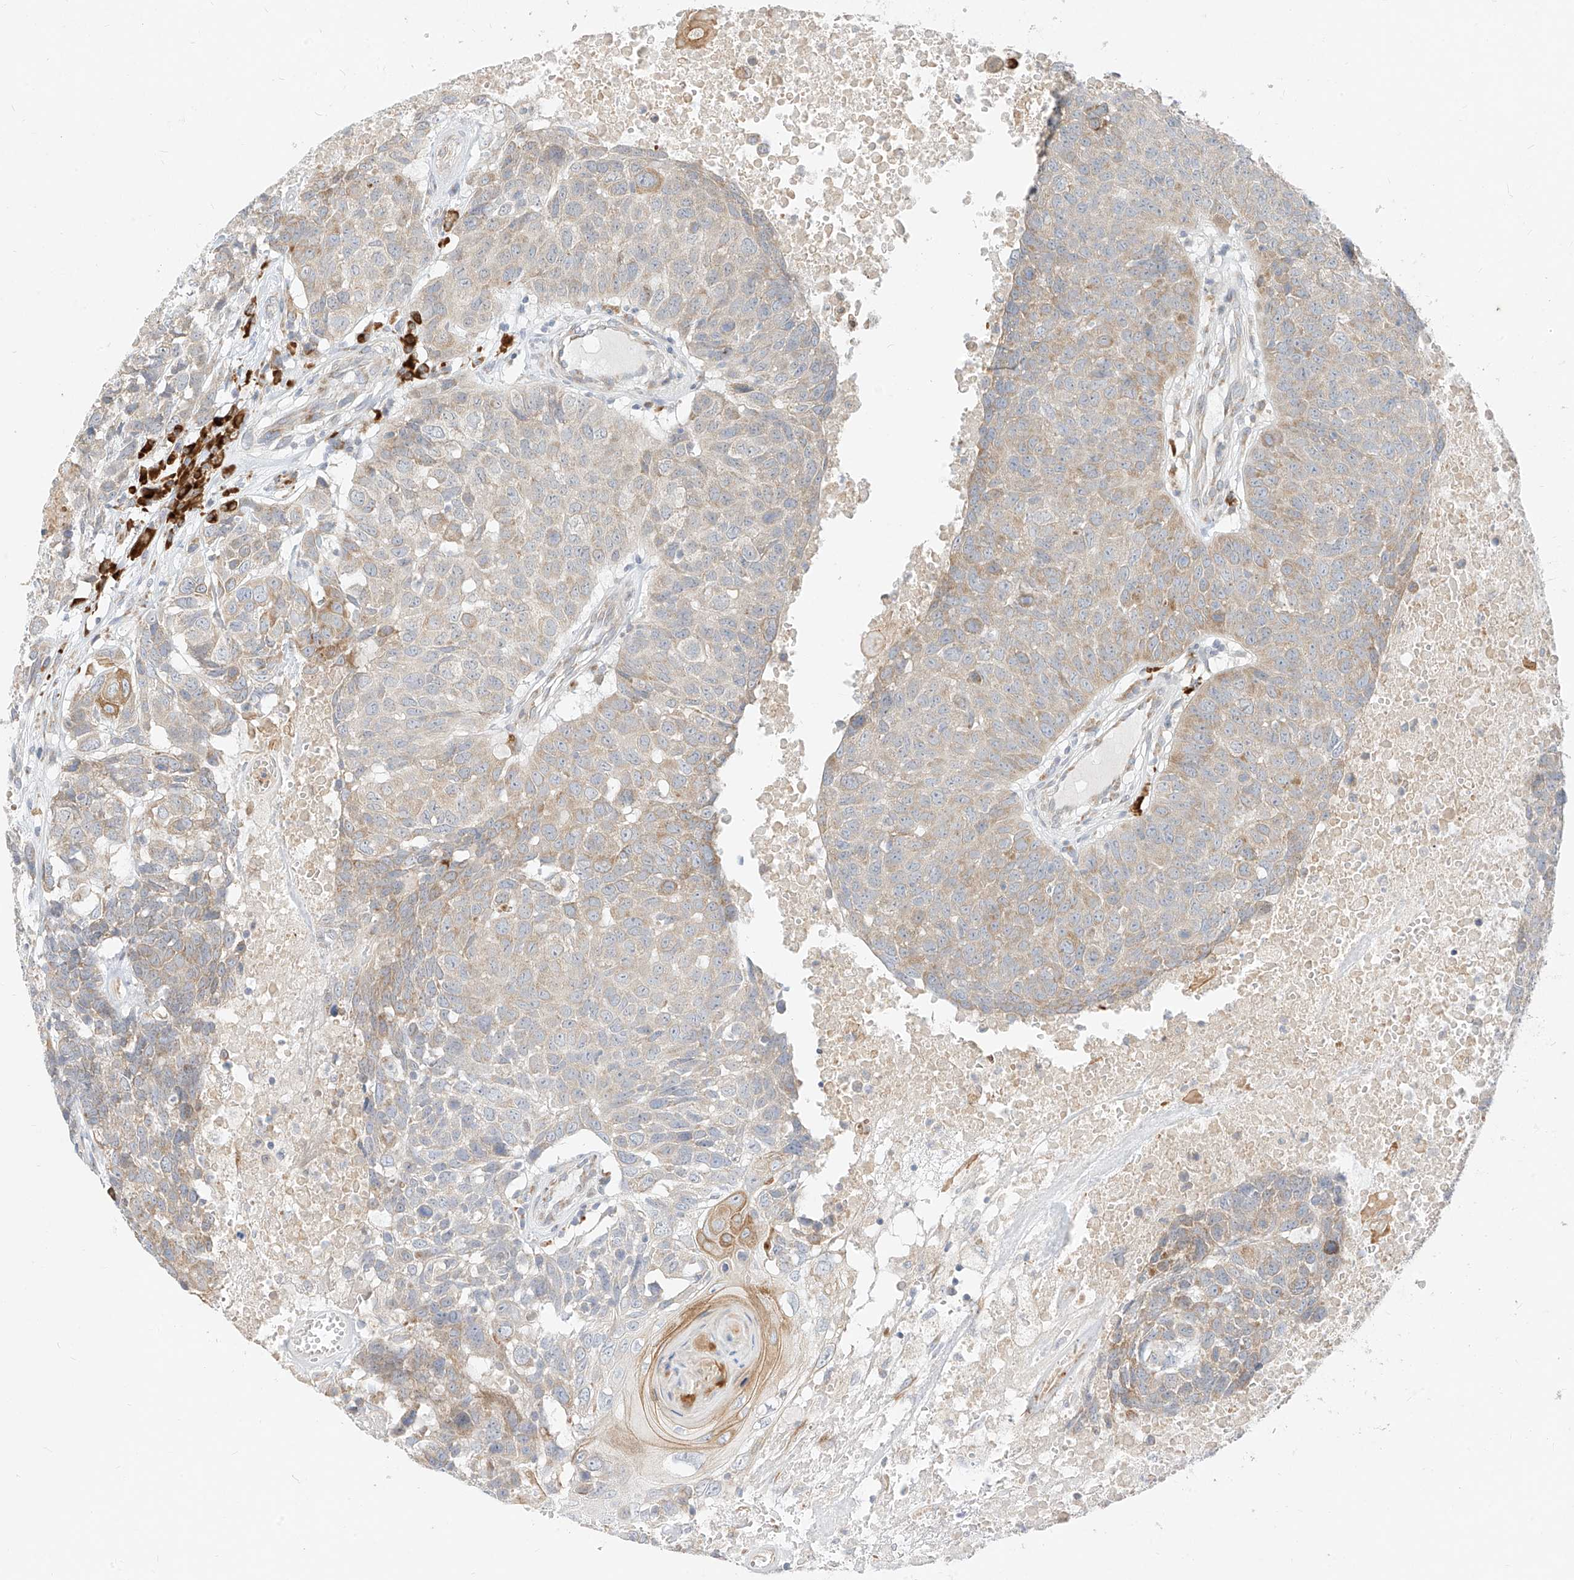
{"staining": {"intensity": "moderate", "quantity": "<25%", "location": "cytoplasmic/membranous"}, "tissue": "head and neck cancer", "cell_type": "Tumor cells", "image_type": "cancer", "snomed": [{"axis": "morphology", "description": "Squamous cell carcinoma, NOS"}, {"axis": "topography", "description": "Head-Neck"}], "caption": "Protein expression analysis of squamous cell carcinoma (head and neck) shows moderate cytoplasmic/membranous positivity in approximately <25% of tumor cells.", "gene": "STT3A", "patient": {"sex": "male", "age": 66}}